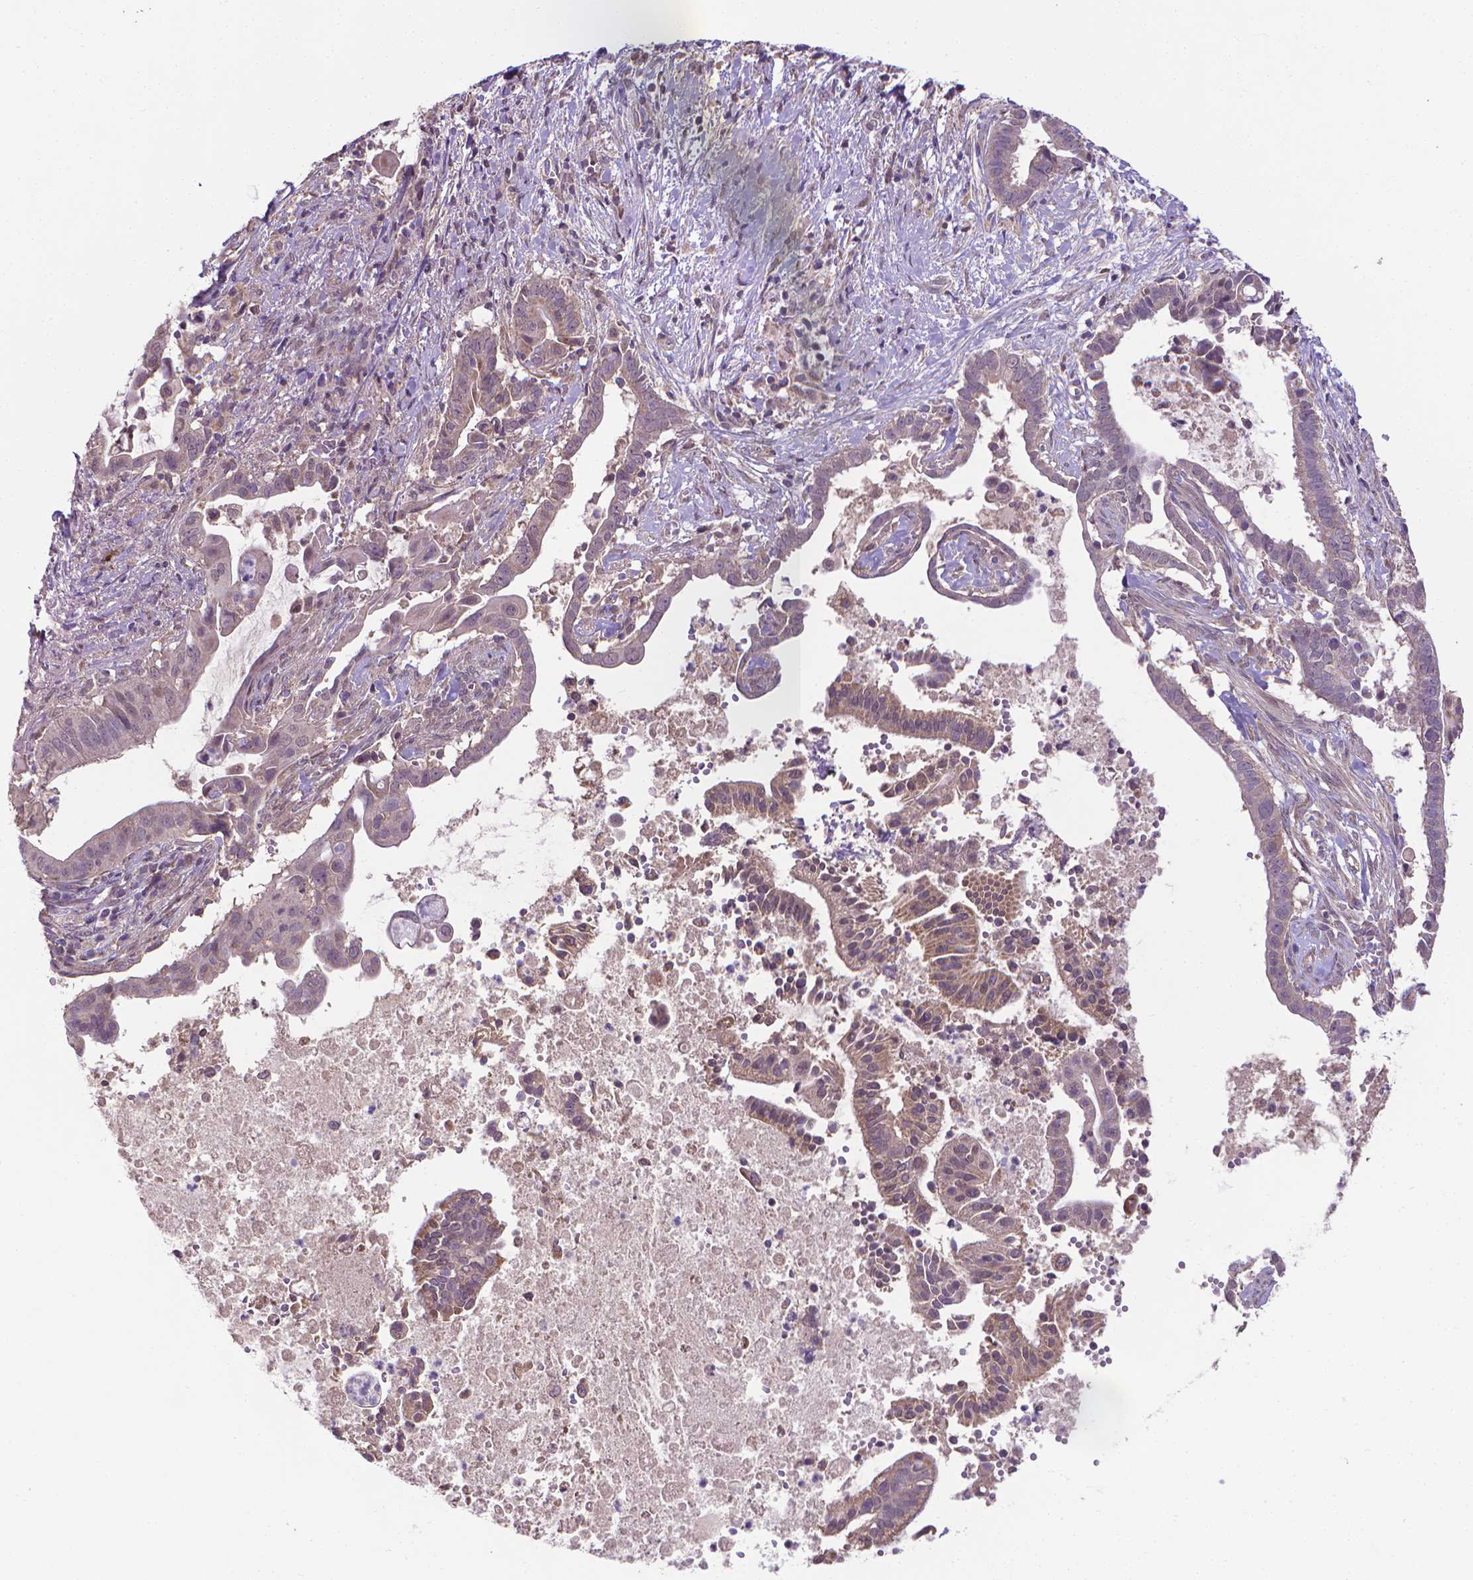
{"staining": {"intensity": "weak", "quantity": "<25%", "location": "cytoplasmic/membranous"}, "tissue": "pancreatic cancer", "cell_type": "Tumor cells", "image_type": "cancer", "snomed": [{"axis": "morphology", "description": "Adenocarcinoma, NOS"}, {"axis": "topography", "description": "Pancreas"}], "caption": "A photomicrograph of human adenocarcinoma (pancreatic) is negative for staining in tumor cells.", "gene": "GPR63", "patient": {"sex": "male", "age": 61}}